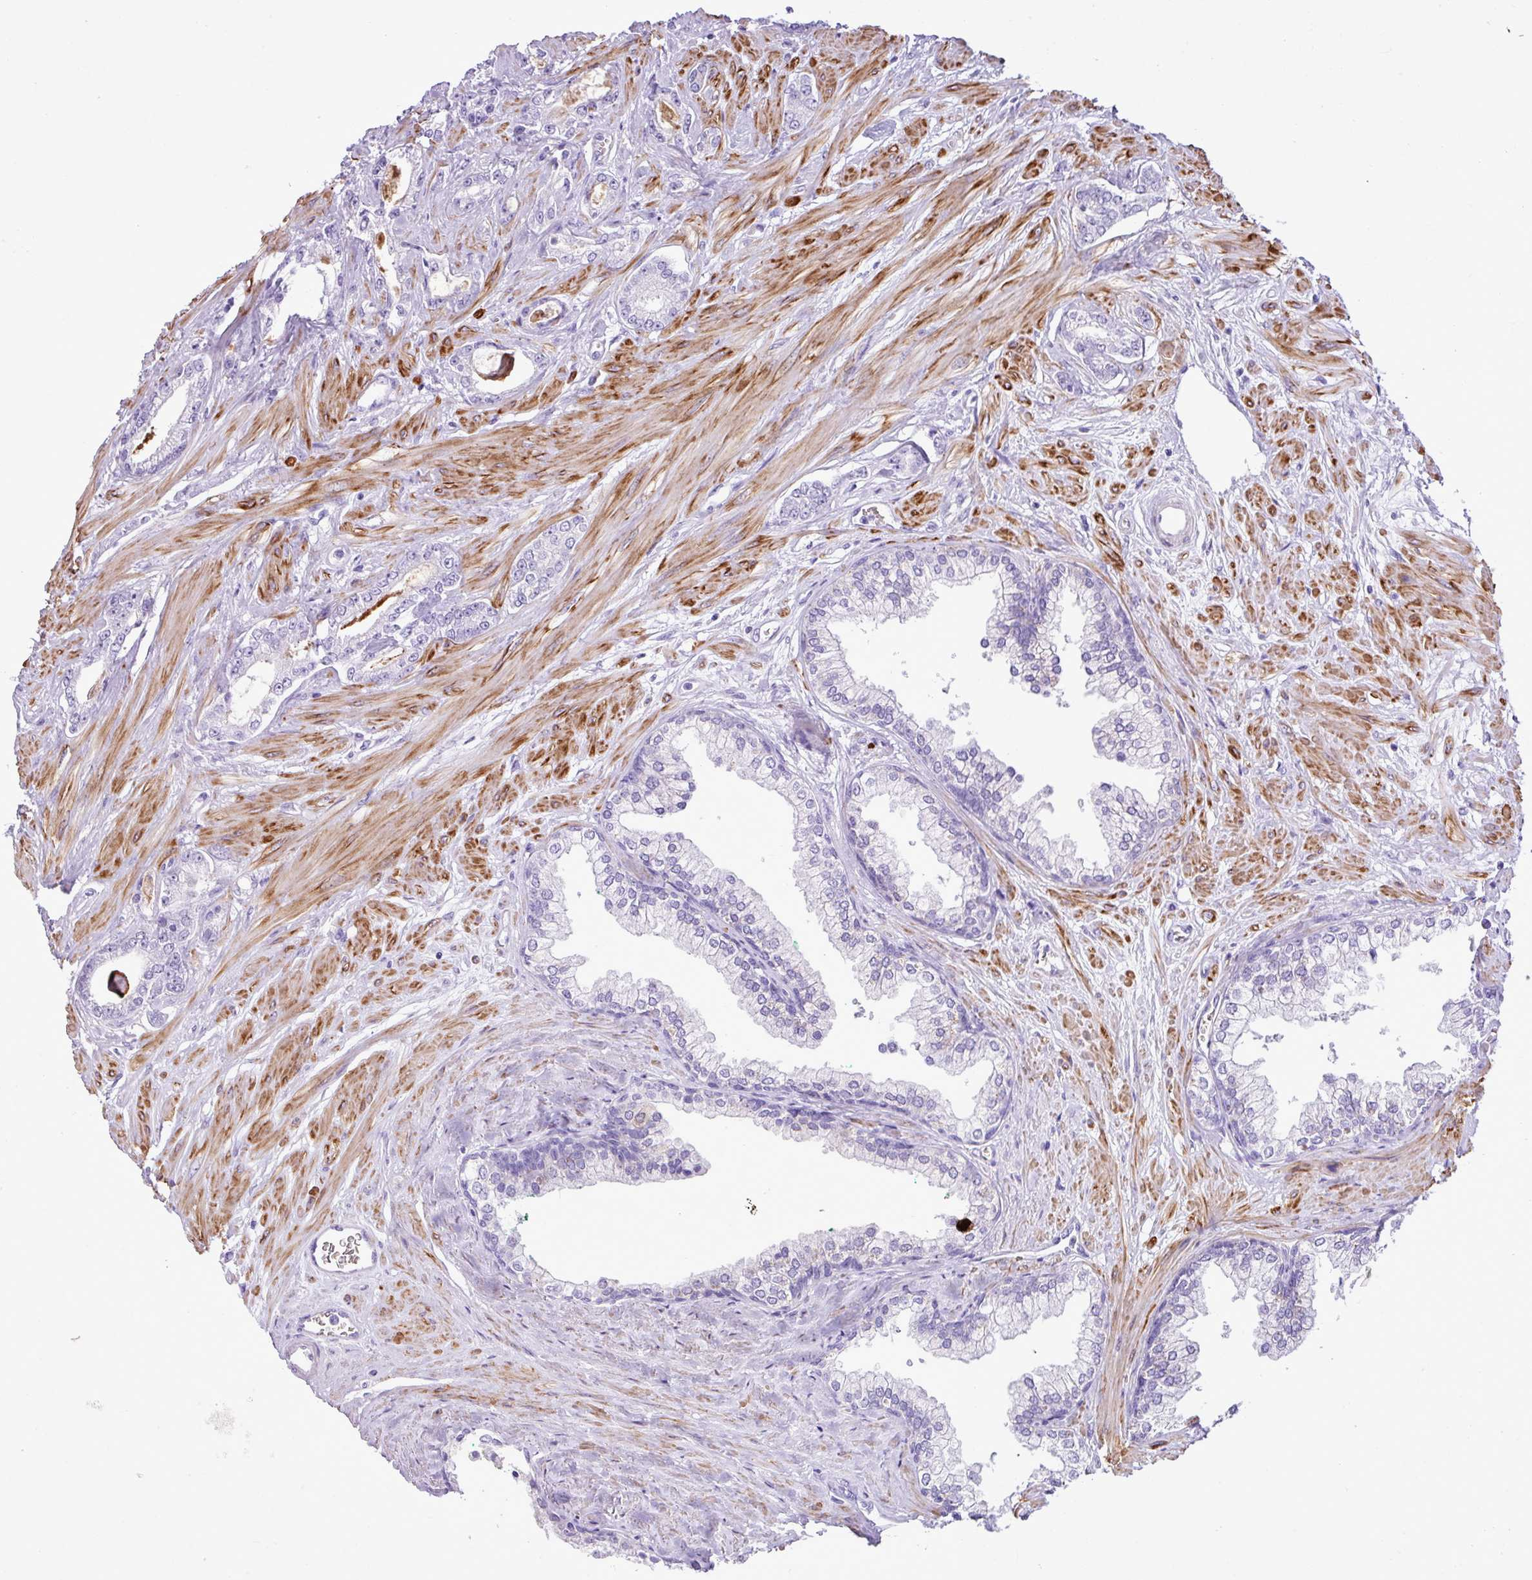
{"staining": {"intensity": "negative", "quantity": "none", "location": "none"}, "tissue": "prostate cancer", "cell_type": "Tumor cells", "image_type": "cancer", "snomed": [{"axis": "morphology", "description": "Adenocarcinoma, Low grade"}, {"axis": "topography", "description": "Prostate"}], "caption": "IHC micrograph of neoplastic tissue: prostate cancer (adenocarcinoma (low-grade)) stained with DAB reveals no significant protein positivity in tumor cells. Nuclei are stained in blue.", "gene": "ZSCAN5A", "patient": {"sex": "male", "age": 60}}